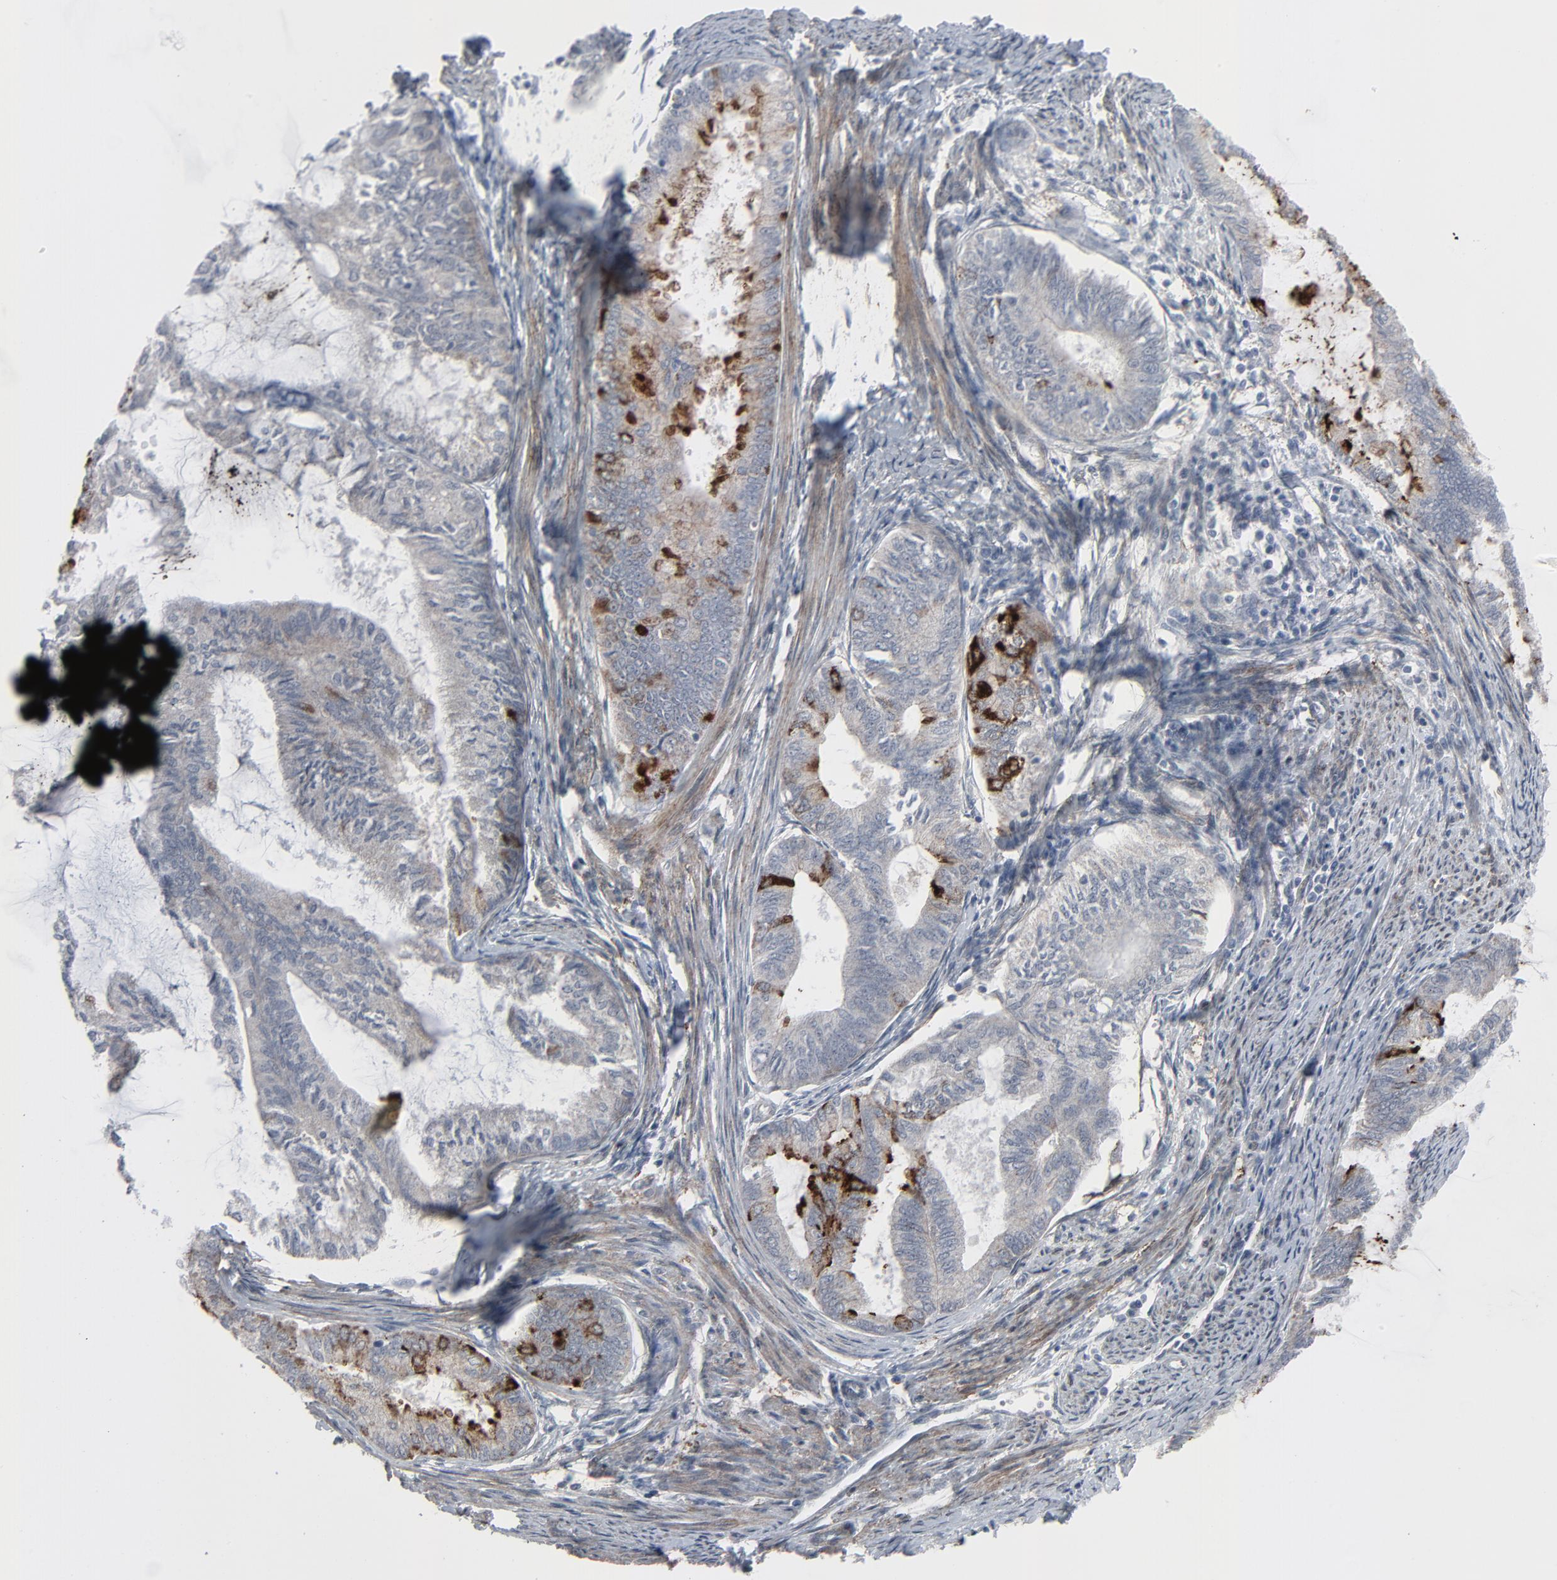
{"staining": {"intensity": "strong", "quantity": "<25%", "location": "cytoplasmic/membranous"}, "tissue": "endometrial cancer", "cell_type": "Tumor cells", "image_type": "cancer", "snomed": [{"axis": "morphology", "description": "Adenocarcinoma, NOS"}, {"axis": "topography", "description": "Endometrium"}], "caption": "Endometrial adenocarcinoma tissue reveals strong cytoplasmic/membranous positivity in approximately <25% of tumor cells, visualized by immunohistochemistry.", "gene": "NEUROD1", "patient": {"sex": "female", "age": 86}}